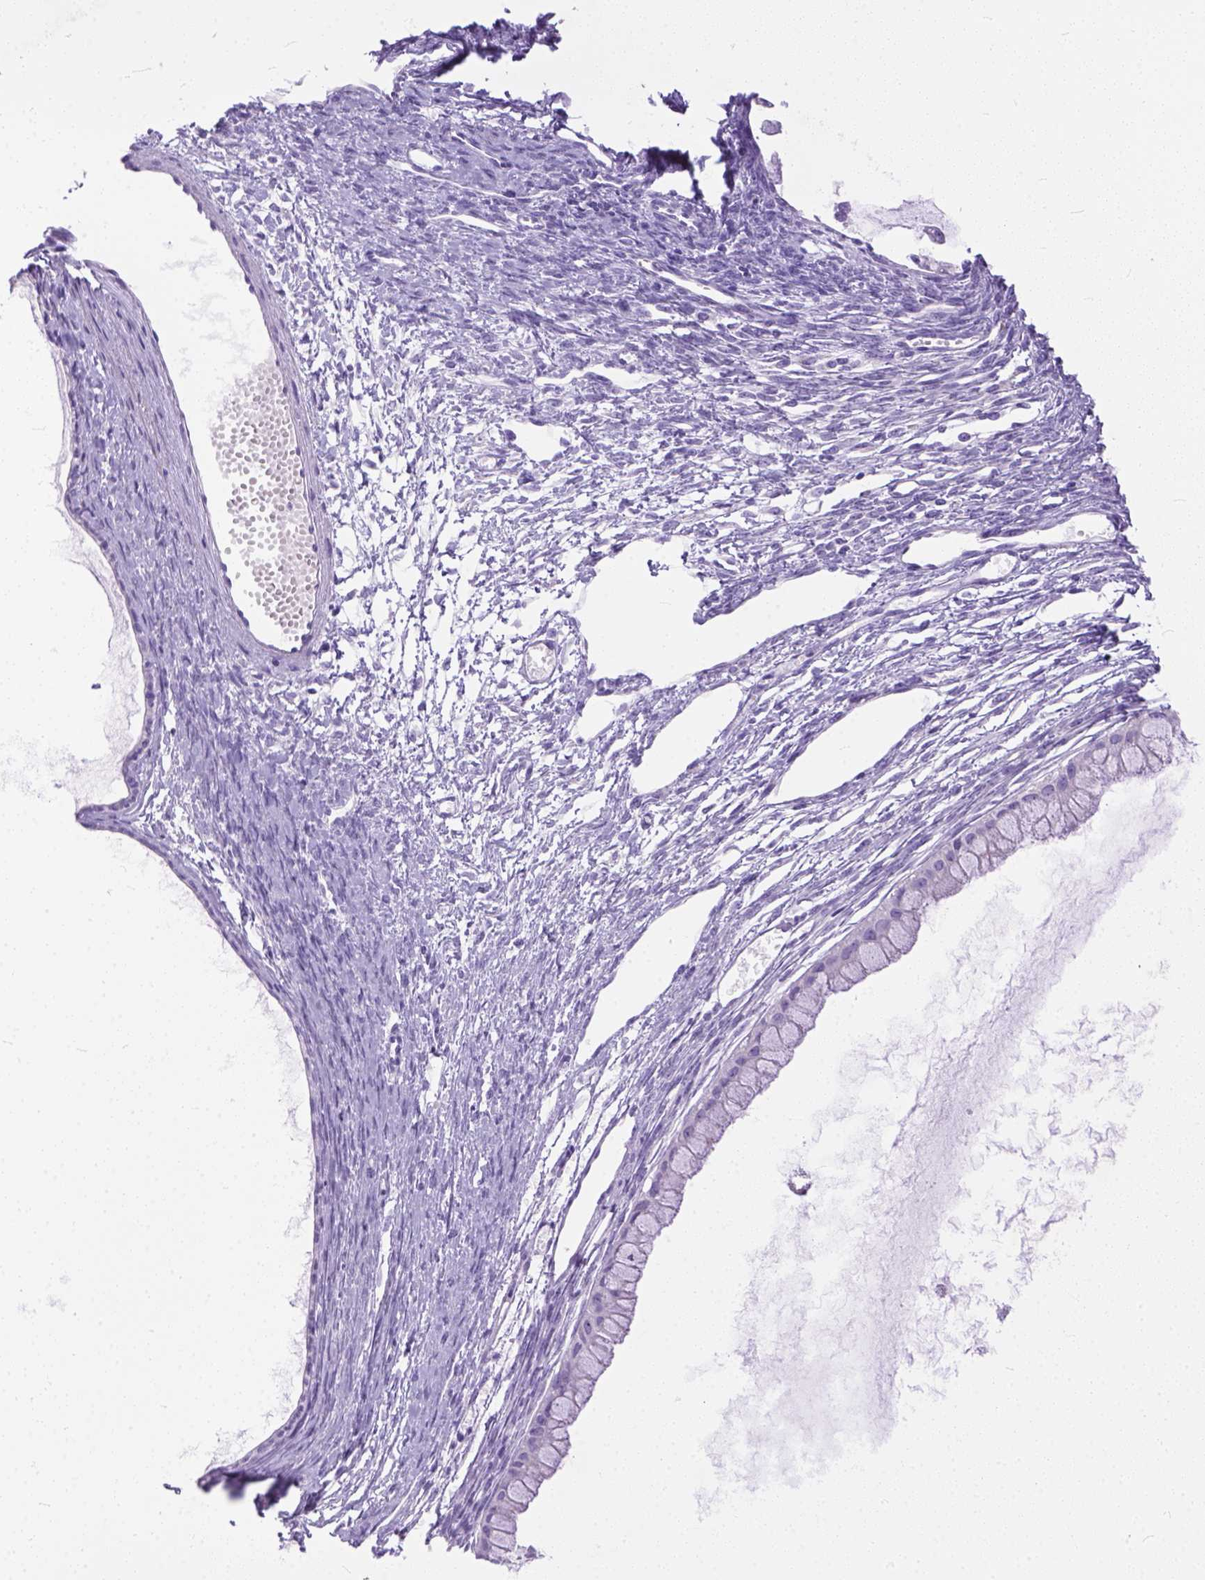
{"staining": {"intensity": "negative", "quantity": "none", "location": "none"}, "tissue": "ovarian cancer", "cell_type": "Tumor cells", "image_type": "cancer", "snomed": [{"axis": "morphology", "description": "Cystadenocarcinoma, mucinous, NOS"}, {"axis": "topography", "description": "Ovary"}], "caption": "This is an IHC histopathology image of mucinous cystadenocarcinoma (ovarian). There is no expression in tumor cells.", "gene": "PLK5", "patient": {"sex": "female", "age": 41}}